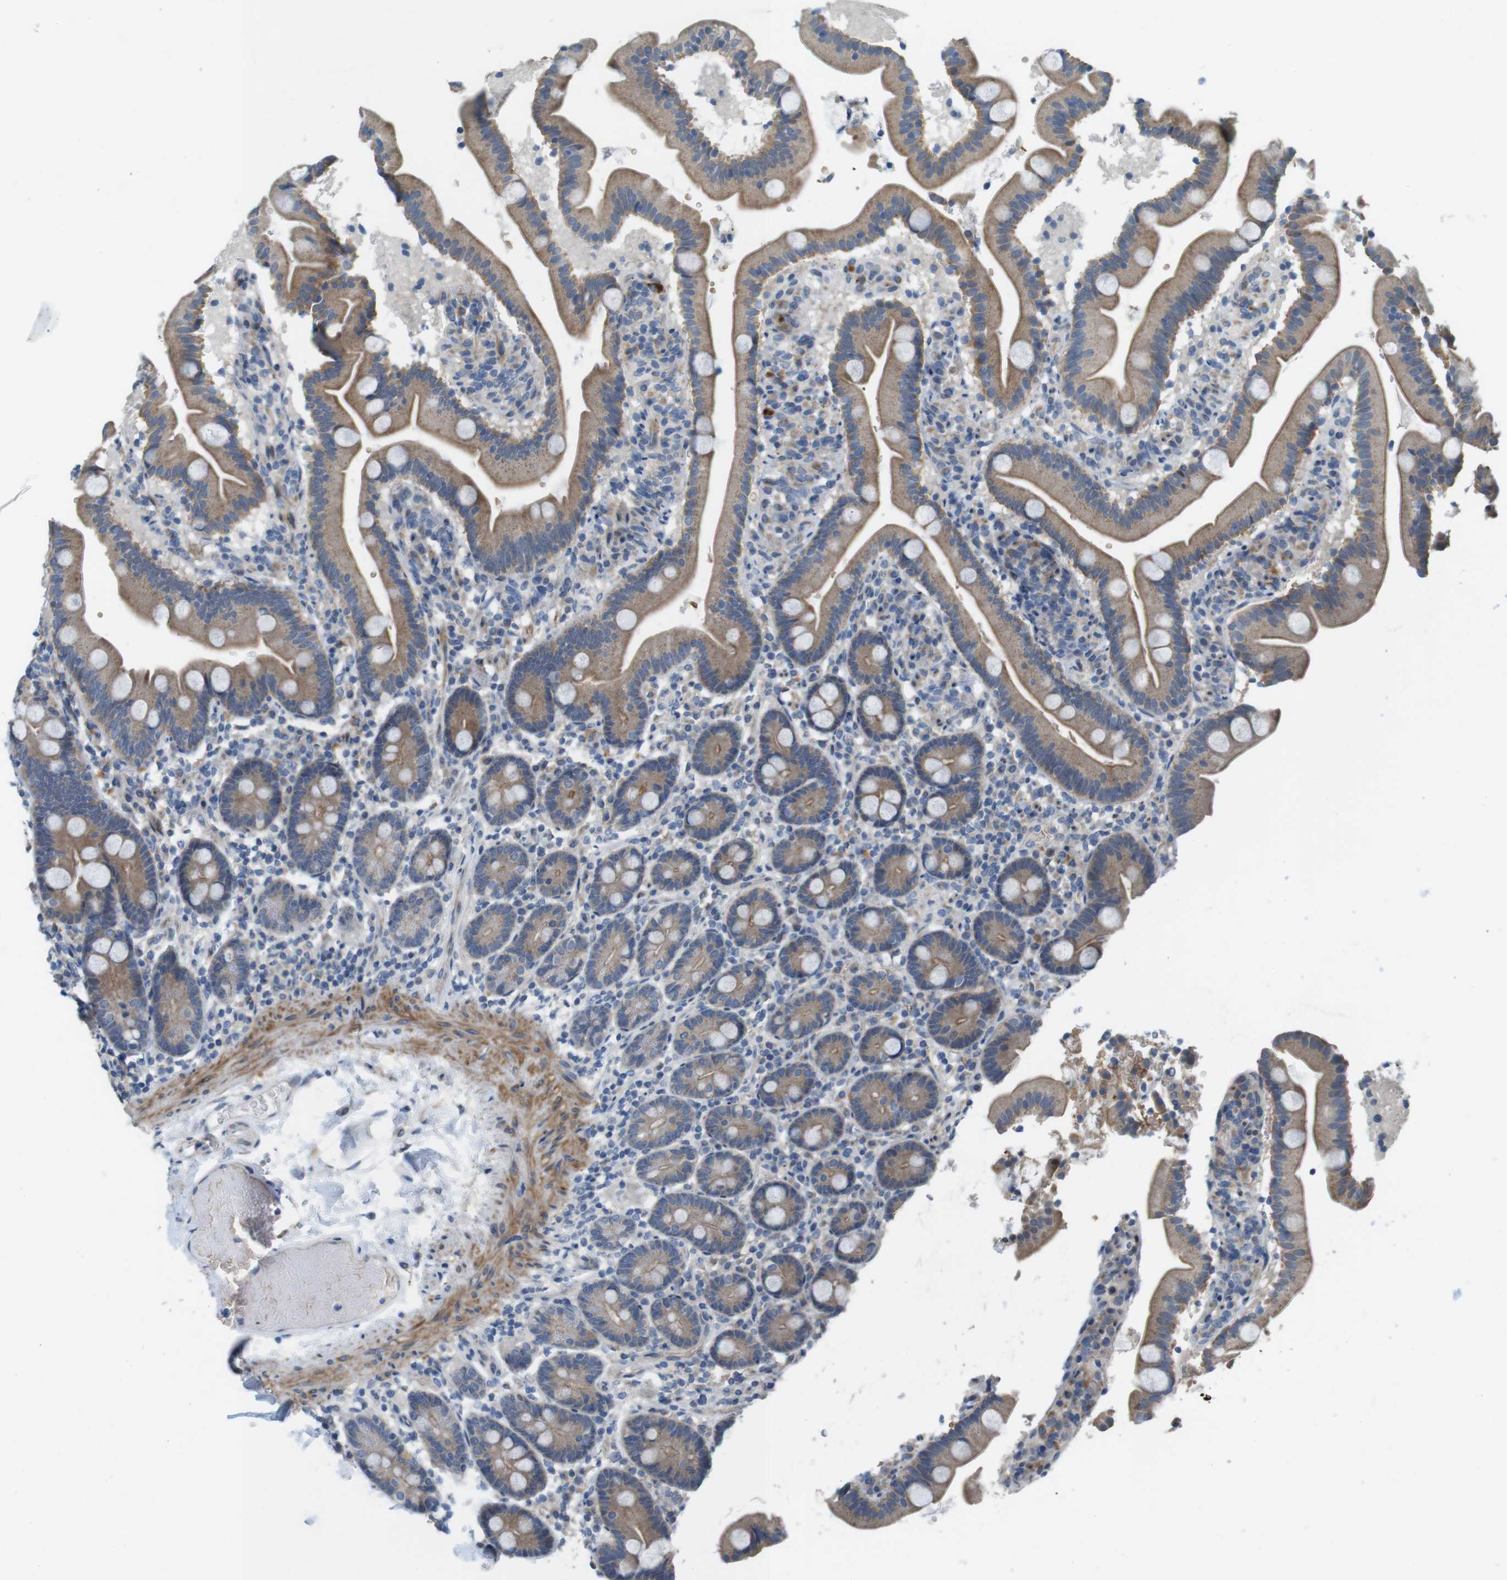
{"staining": {"intensity": "moderate", "quantity": ">75%", "location": "cytoplasmic/membranous"}, "tissue": "duodenum", "cell_type": "Glandular cells", "image_type": "normal", "snomed": [{"axis": "morphology", "description": "Normal tissue, NOS"}, {"axis": "topography", "description": "Duodenum"}], "caption": "Unremarkable duodenum reveals moderate cytoplasmic/membranous positivity in approximately >75% of glandular cells.", "gene": "TYW1", "patient": {"sex": "male", "age": 54}}